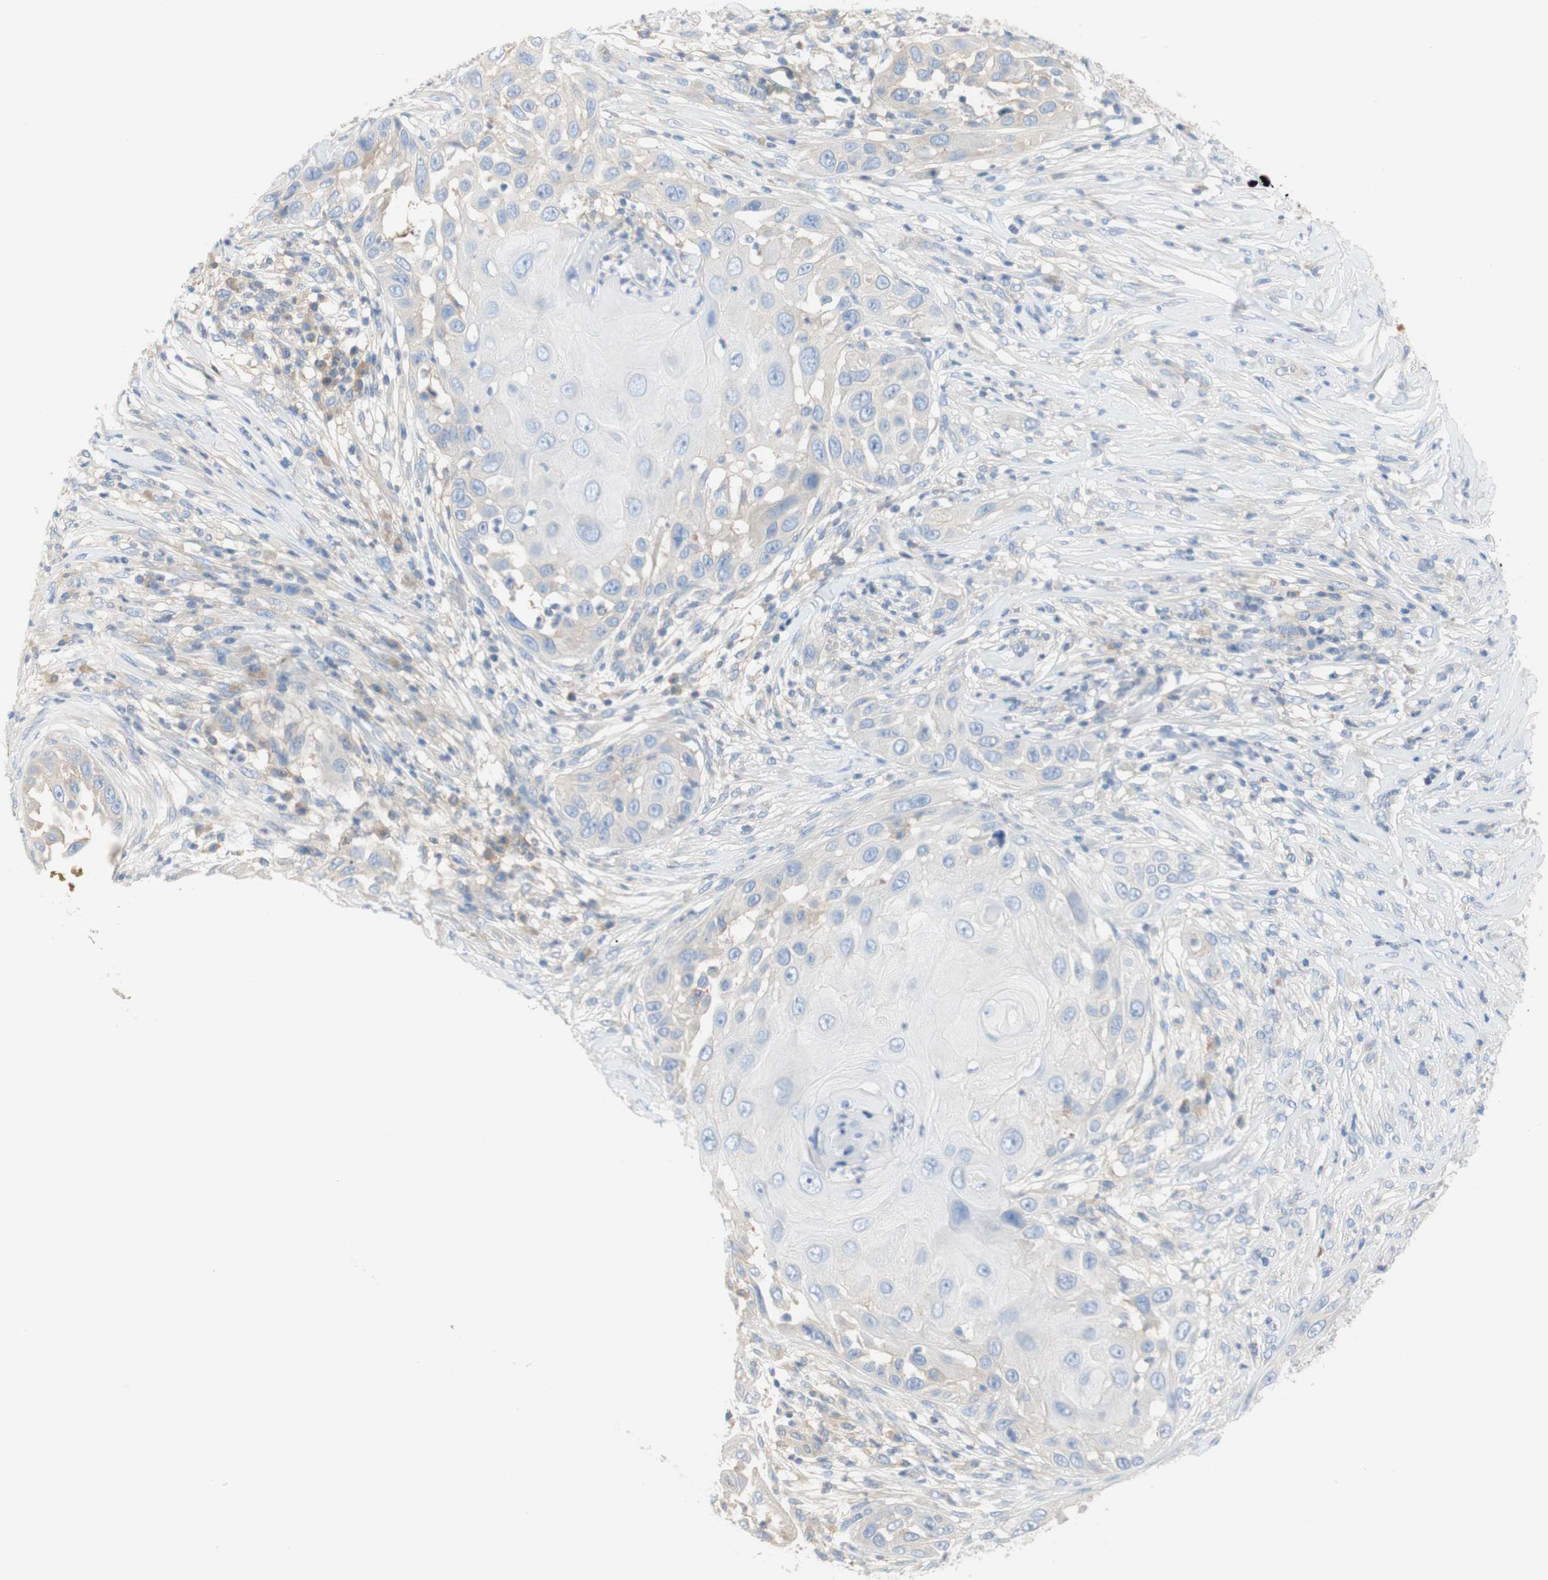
{"staining": {"intensity": "negative", "quantity": "none", "location": "none"}, "tissue": "skin cancer", "cell_type": "Tumor cells", "image_type": "cancer", "snomed": [{"axis": "morphology", "description": "Squamous cell carcinoma, NOS"}, {"axis": "topography", "description": "Skin"}], "caption": "High power microscopy histopathology image of an IHC micrograph of skin cancer (squamous cell carcinoma), revealing no significant staining in tumor cells.", "gene": "ATP2B1", "patient": {"sex": "female", "age": 44}}